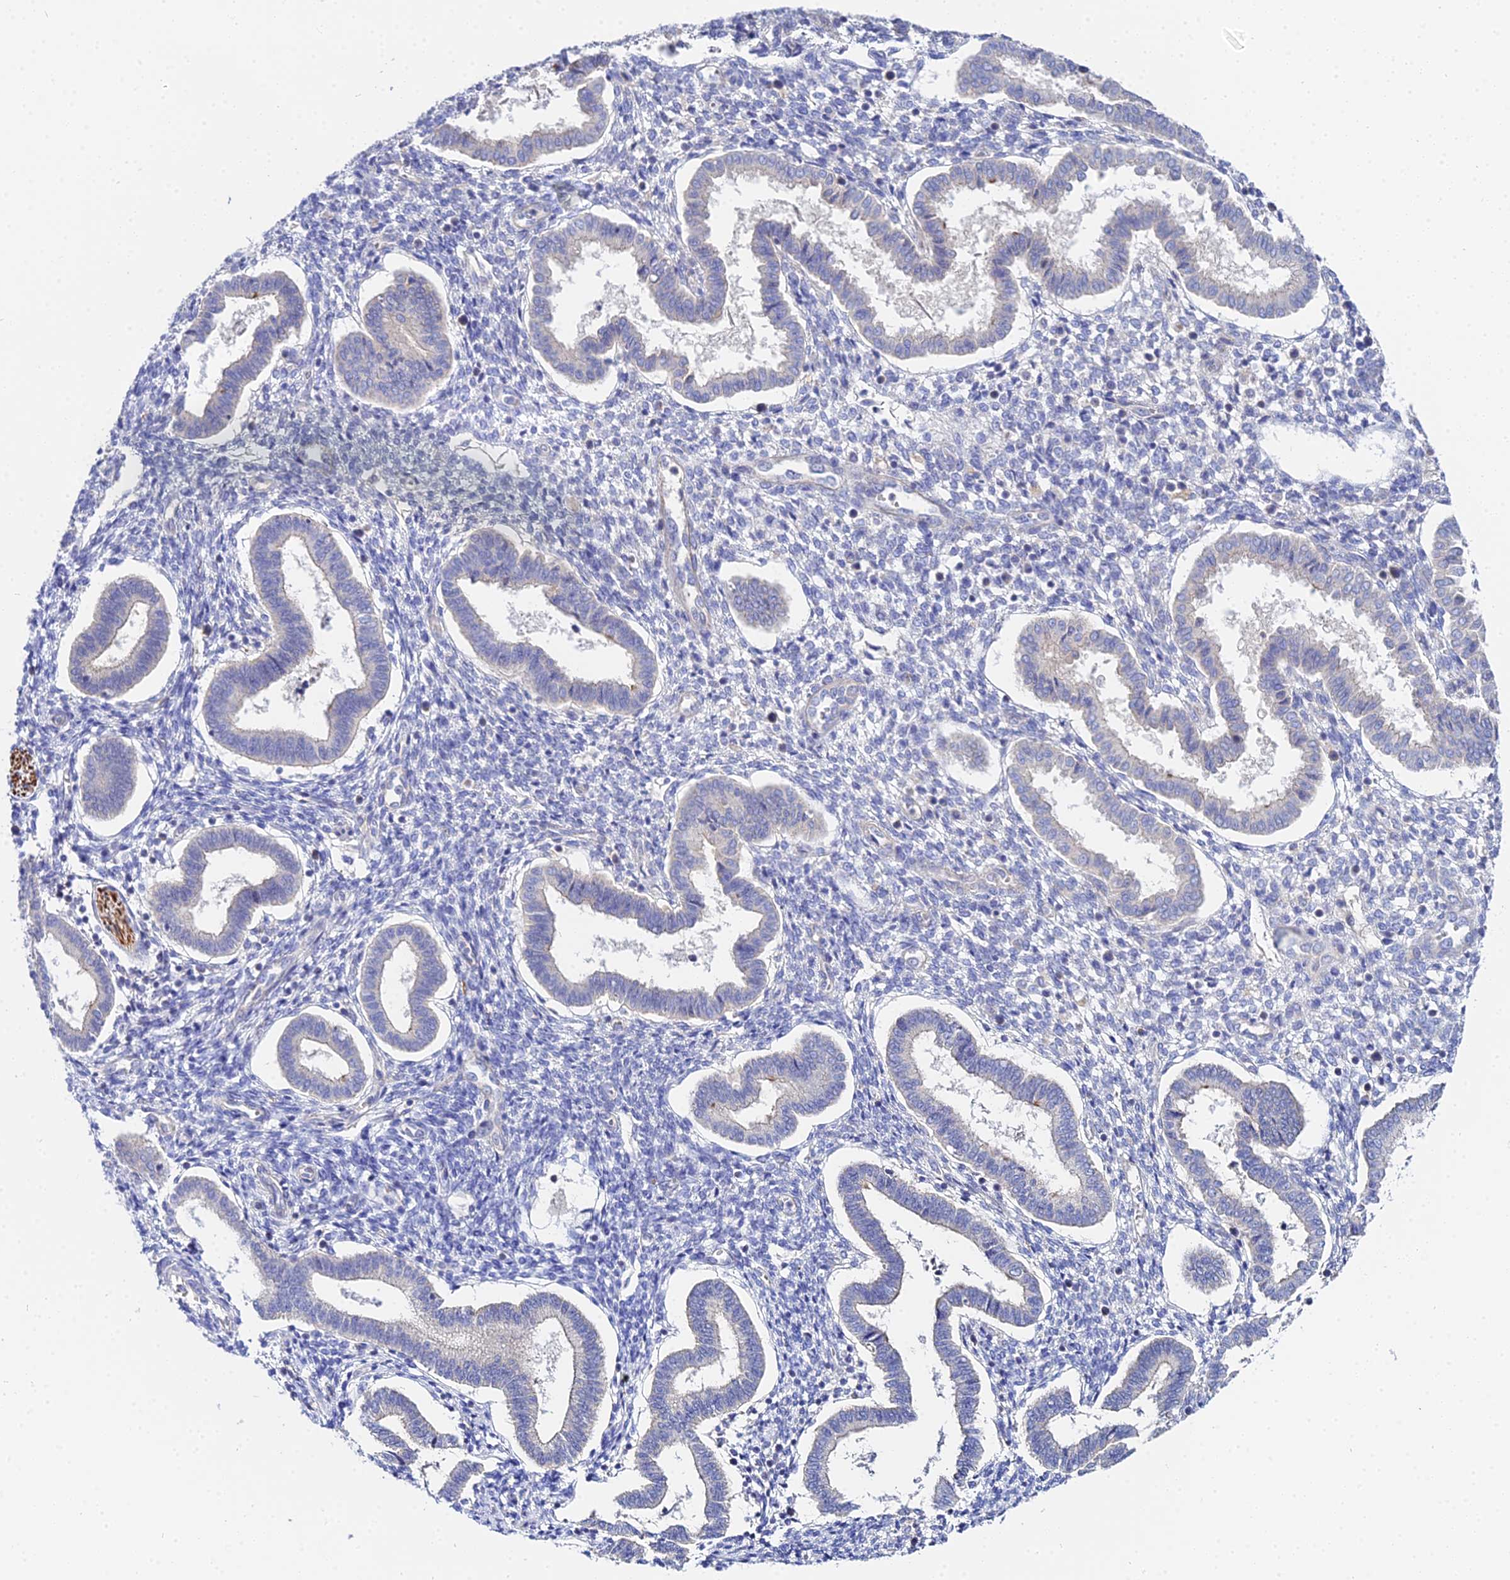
{"staining": {"intensity": "negative", "quantity": "none", "location": "none"}, "tissue": "endometrium", "cell_type": "Cells in endometrial stroma", "image_type": "normal", "snomed": [{"axis": "morphology", "description": "Normal tissue, NOS"}, {"axis": "topography", "description": "Endometrium"}], "caption": "DAB (3,3'-diaminobenzidine) immunohistochemical staining of normal endometrium demonstrates no significant positivity in cells in endometrial stroma.", "gene": "APOBEC3H", "patient": {"sex": "female", "age": 24}}